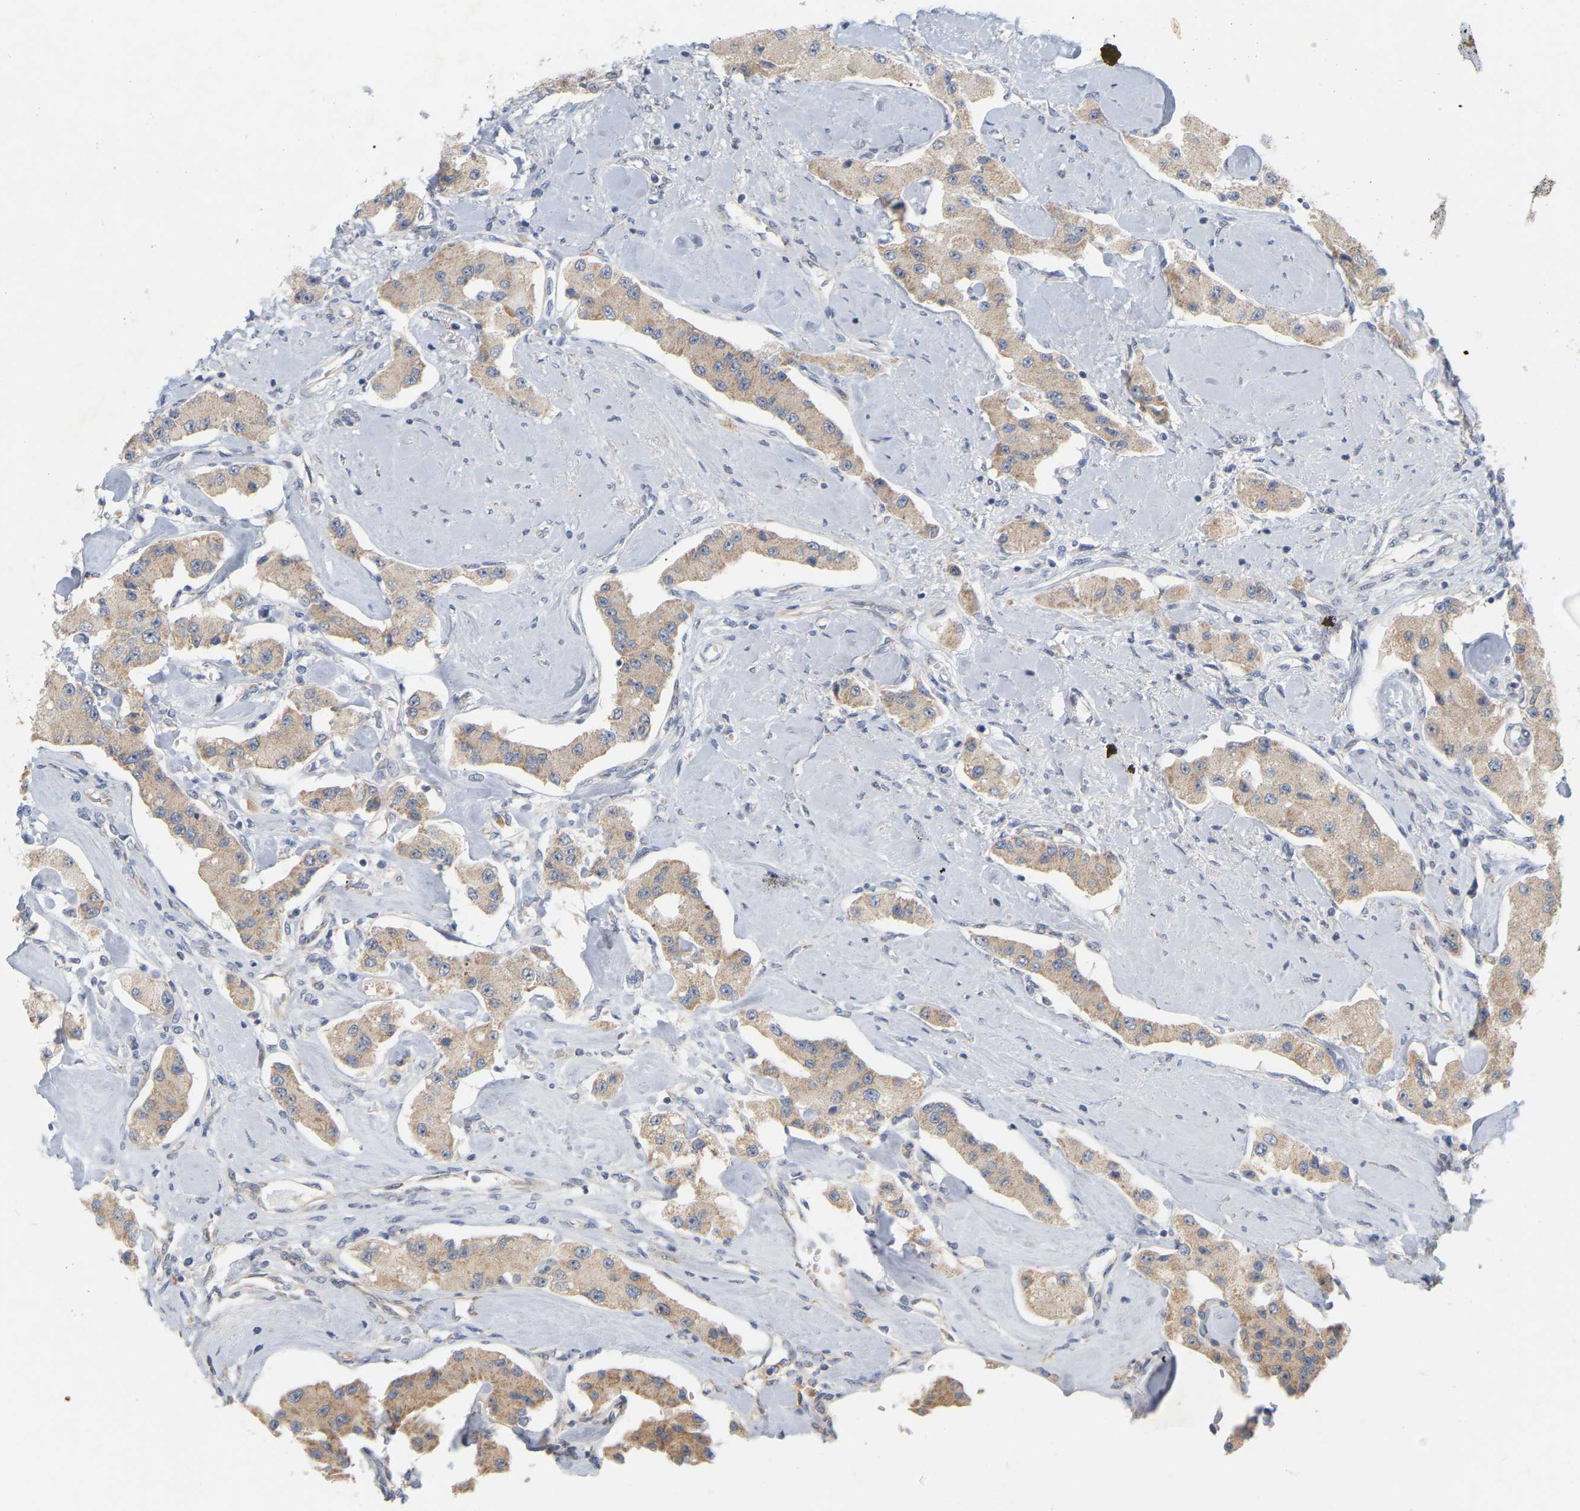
{"staining": {"intensity": "weak", "quantity": ">75%", "location": "cytoplasmic/membranous"}, "tissue": "carcinoid", "cell_type": "Tumor cells", "image_type": "cancer", "snomed": [{"axis": "morphology", "description": "Carcinoid, malignant, NOS"}, {"axis": "topography", "description": "Pancreas"}], "caption": "Brown immunohistochemical staining in human malignant carcinoid displays weak cytoplasmic/membranous positivity in about >75% of tumor cells.", "gene": "MINDY4", "patient": {"sex": "male", "age": 41}}